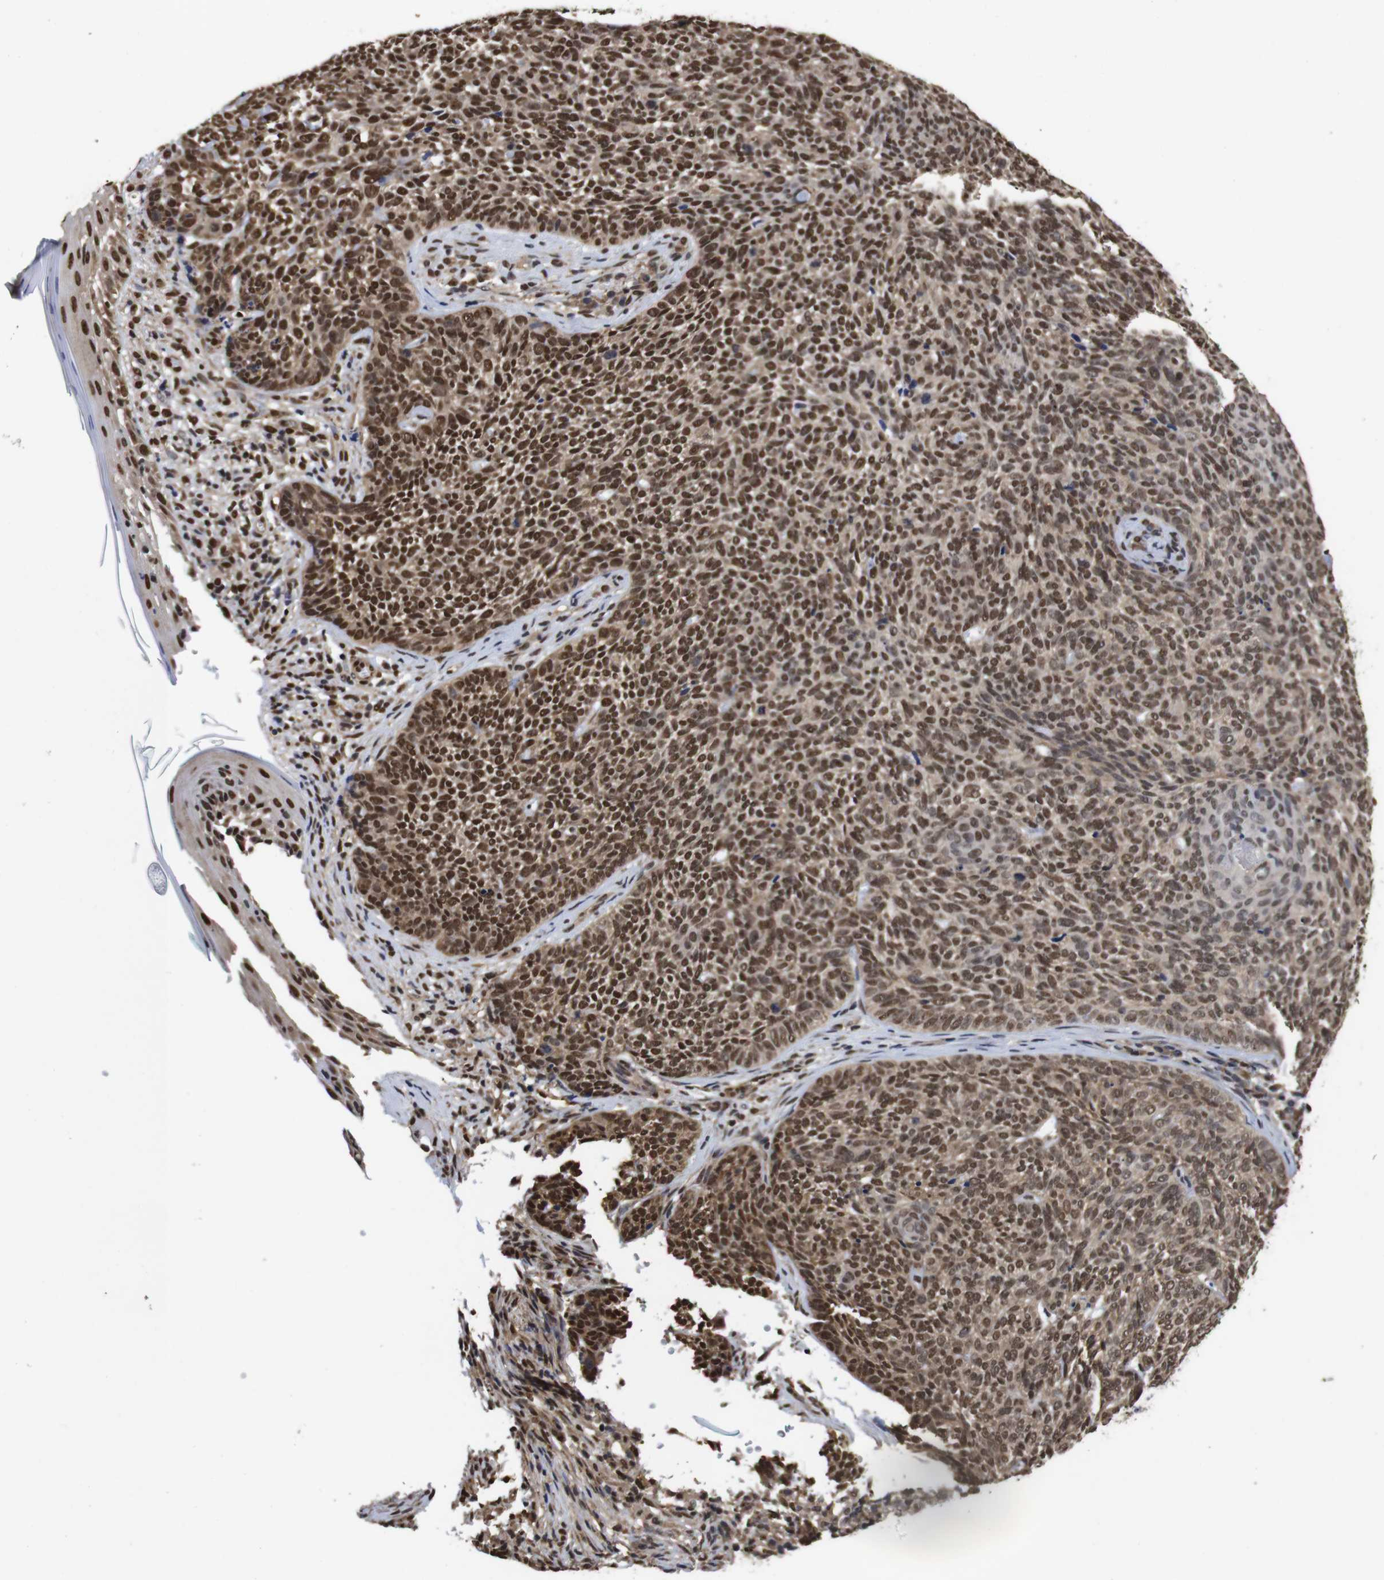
{"staining": {"intensity": "strong", "quantity": ">75%", "location": "cytoplasmic/membranous,nuclear"}, "tissue": "skin cancer", "cell_type": "Tumor cells", "image_type": "cancer", "snomed": [{"axis": "morphology", "description": "Basal cell carcinoma"}, {"axis": "topography", "description": "Skin"}], "caption": "Immunohistochemical staining of human basal cell carcinoma (skin) reveals high levels of strong cytoplasmic/membranous and nuclear expression in about >75% of tumor cells. (DAB (3,3'-diaminobenzidine) IHC, brown staining for protein, blue staining for nuclei).", "gene": "SUMO3", "patient": {"sex": "female", "age": 84}}